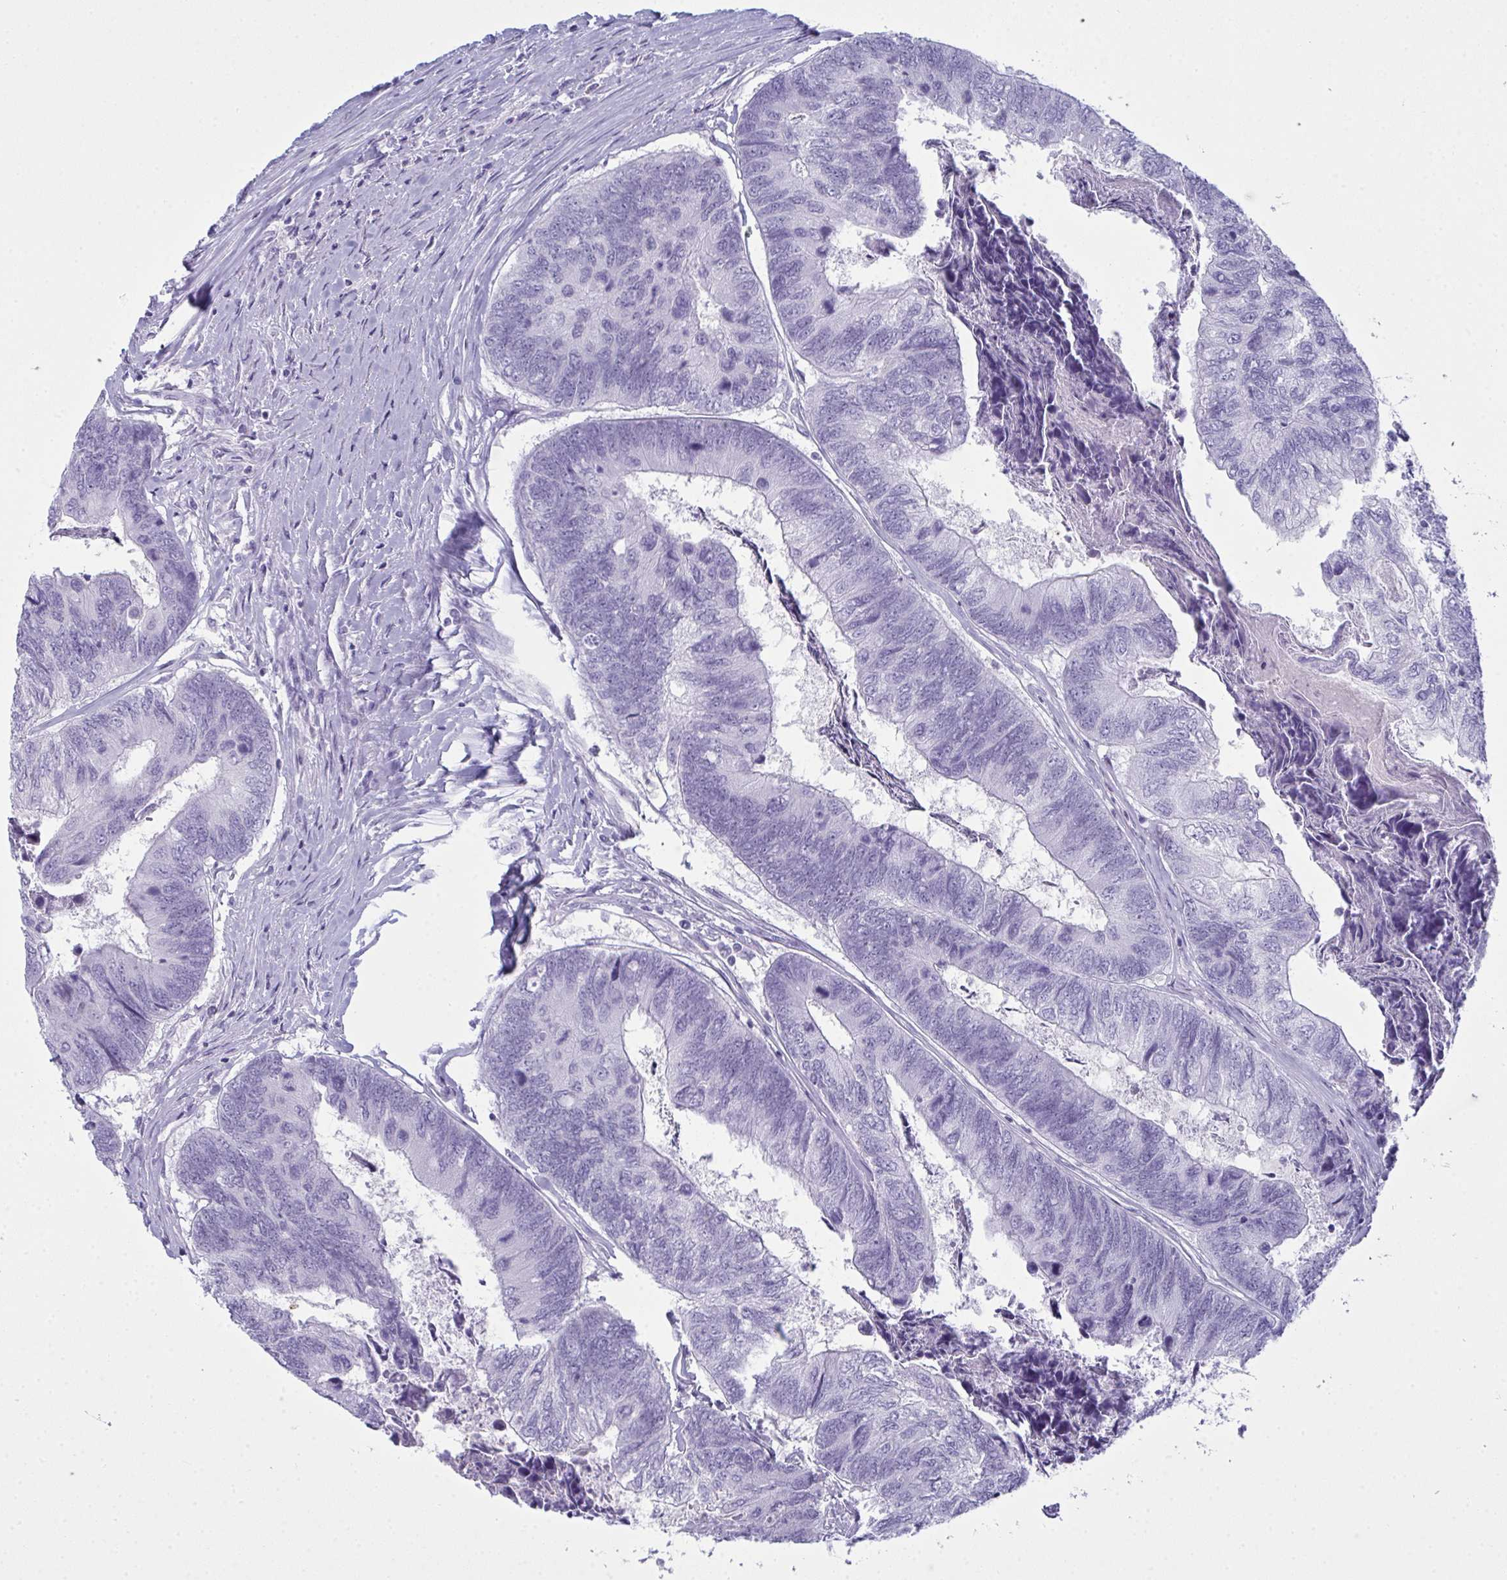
{"staining": {"intensity": "negative", "quantity": "none", "location": "none"}, "tissue": "colorectal cancer", "cell_type": "Tumor cells", "image_type": "cancer", "snomed": [{"axis": "morphology", "description": "Adenocarcinoma, NOS"}, {"axis": "topography", "description": "Colon"}], "caption": "High power microscopy micrograph of an immunohistochemistry micrograph of colorectal cancer, revealing no significant expression in tumor cells.", "gene": "SERPINB10", "patient": {"sex": "female", "age": 67}}